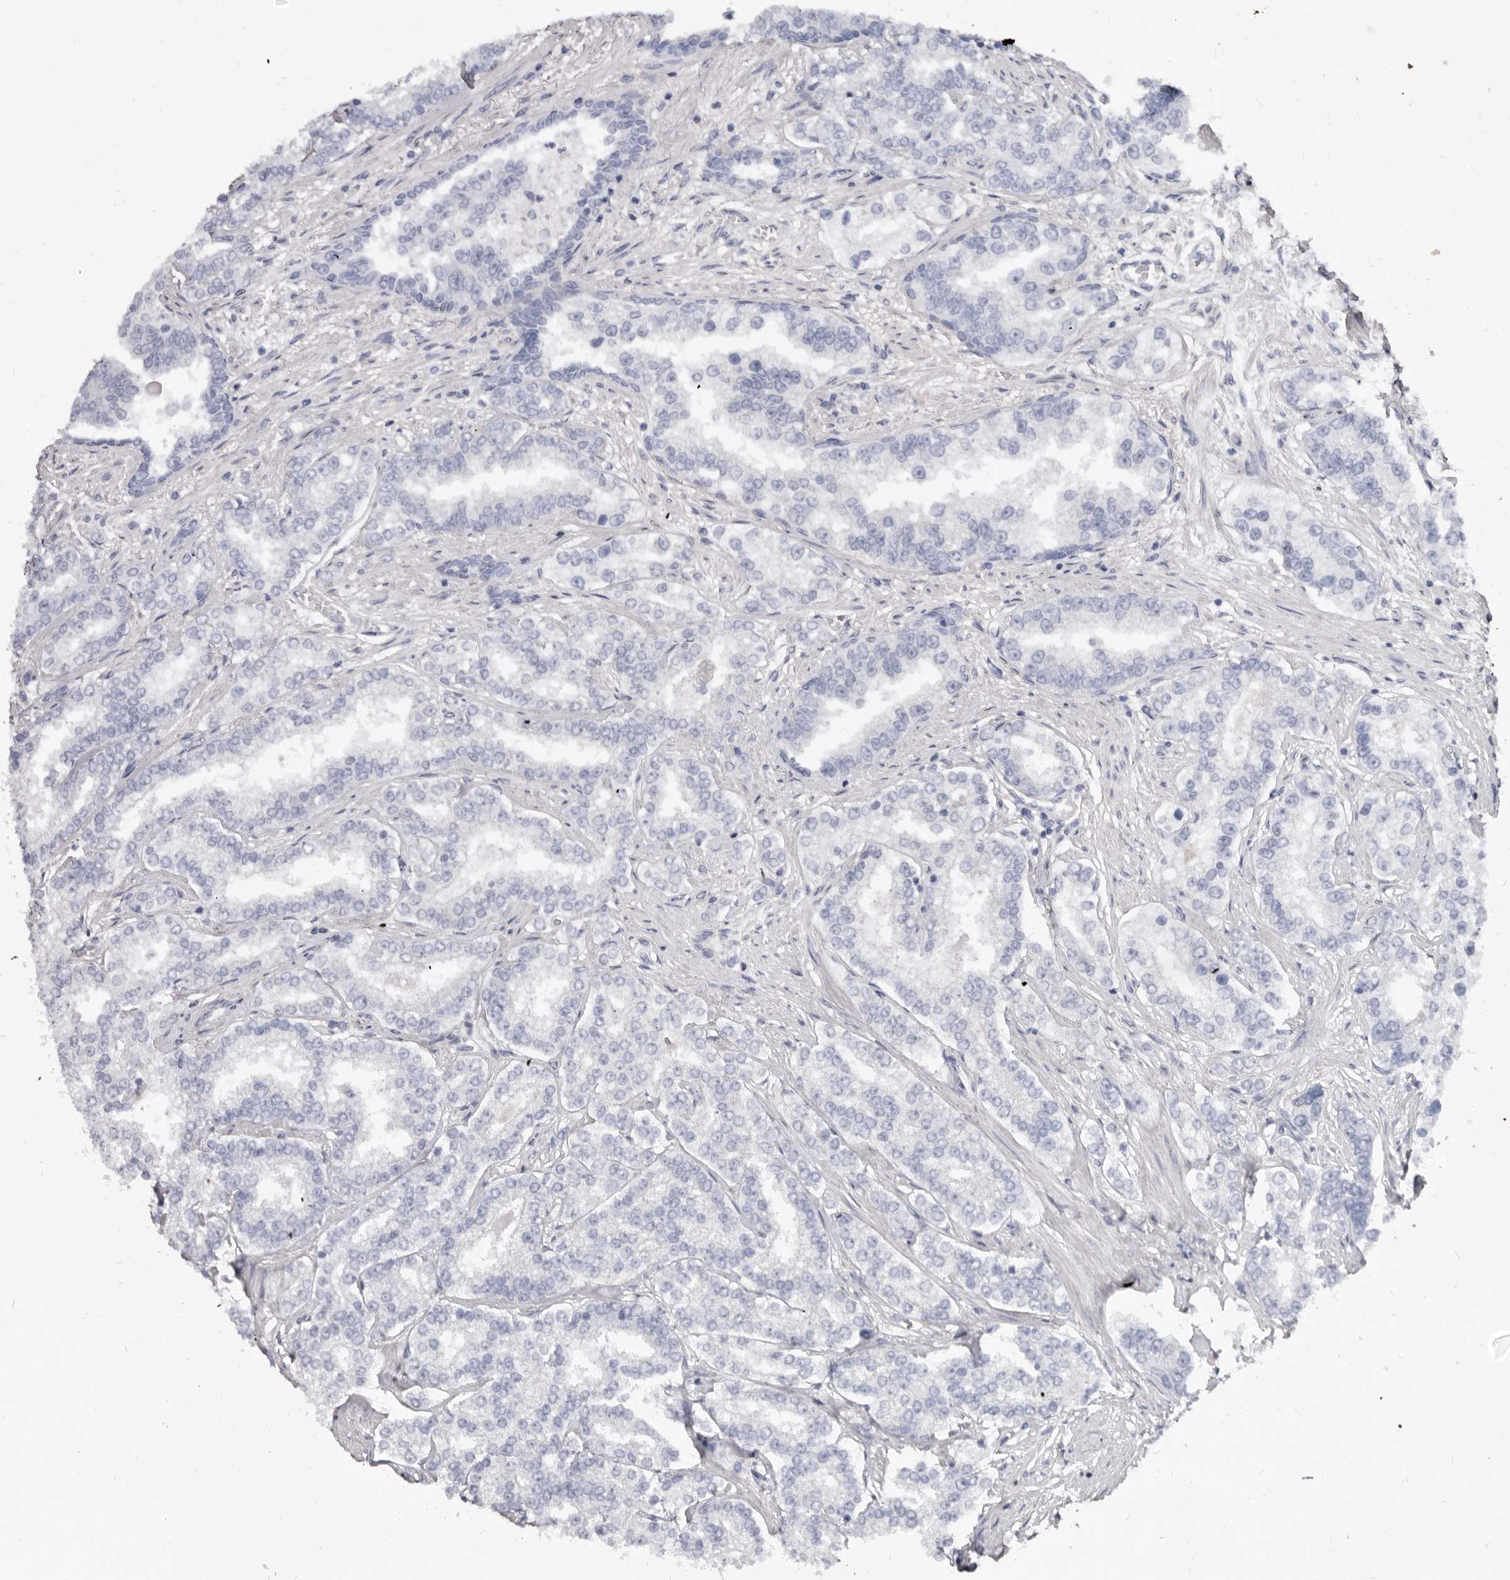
{"staining": {"intensity": "negative", "quantity": "none", "location": "none"}, "tissue": "prostate cancer", "cell_type": "Tumor cells", "image_type": "cancer", "snomed": [{"axis": "morphology", "description": "Normal tissue, NOS"}, {"axis": "morphology", "description": "Adenocarcinoma, High grade"}, {"axis": "topography", "description": "Prostate"}], "caption": "DAB (3,3'-diaminobenzidine) immunohistochemical staining of human prostate cancer shows no significant positivity in tumor cells.", "gene": "KHDRBS2", "patient": {"sex": "male", "age": 83}}